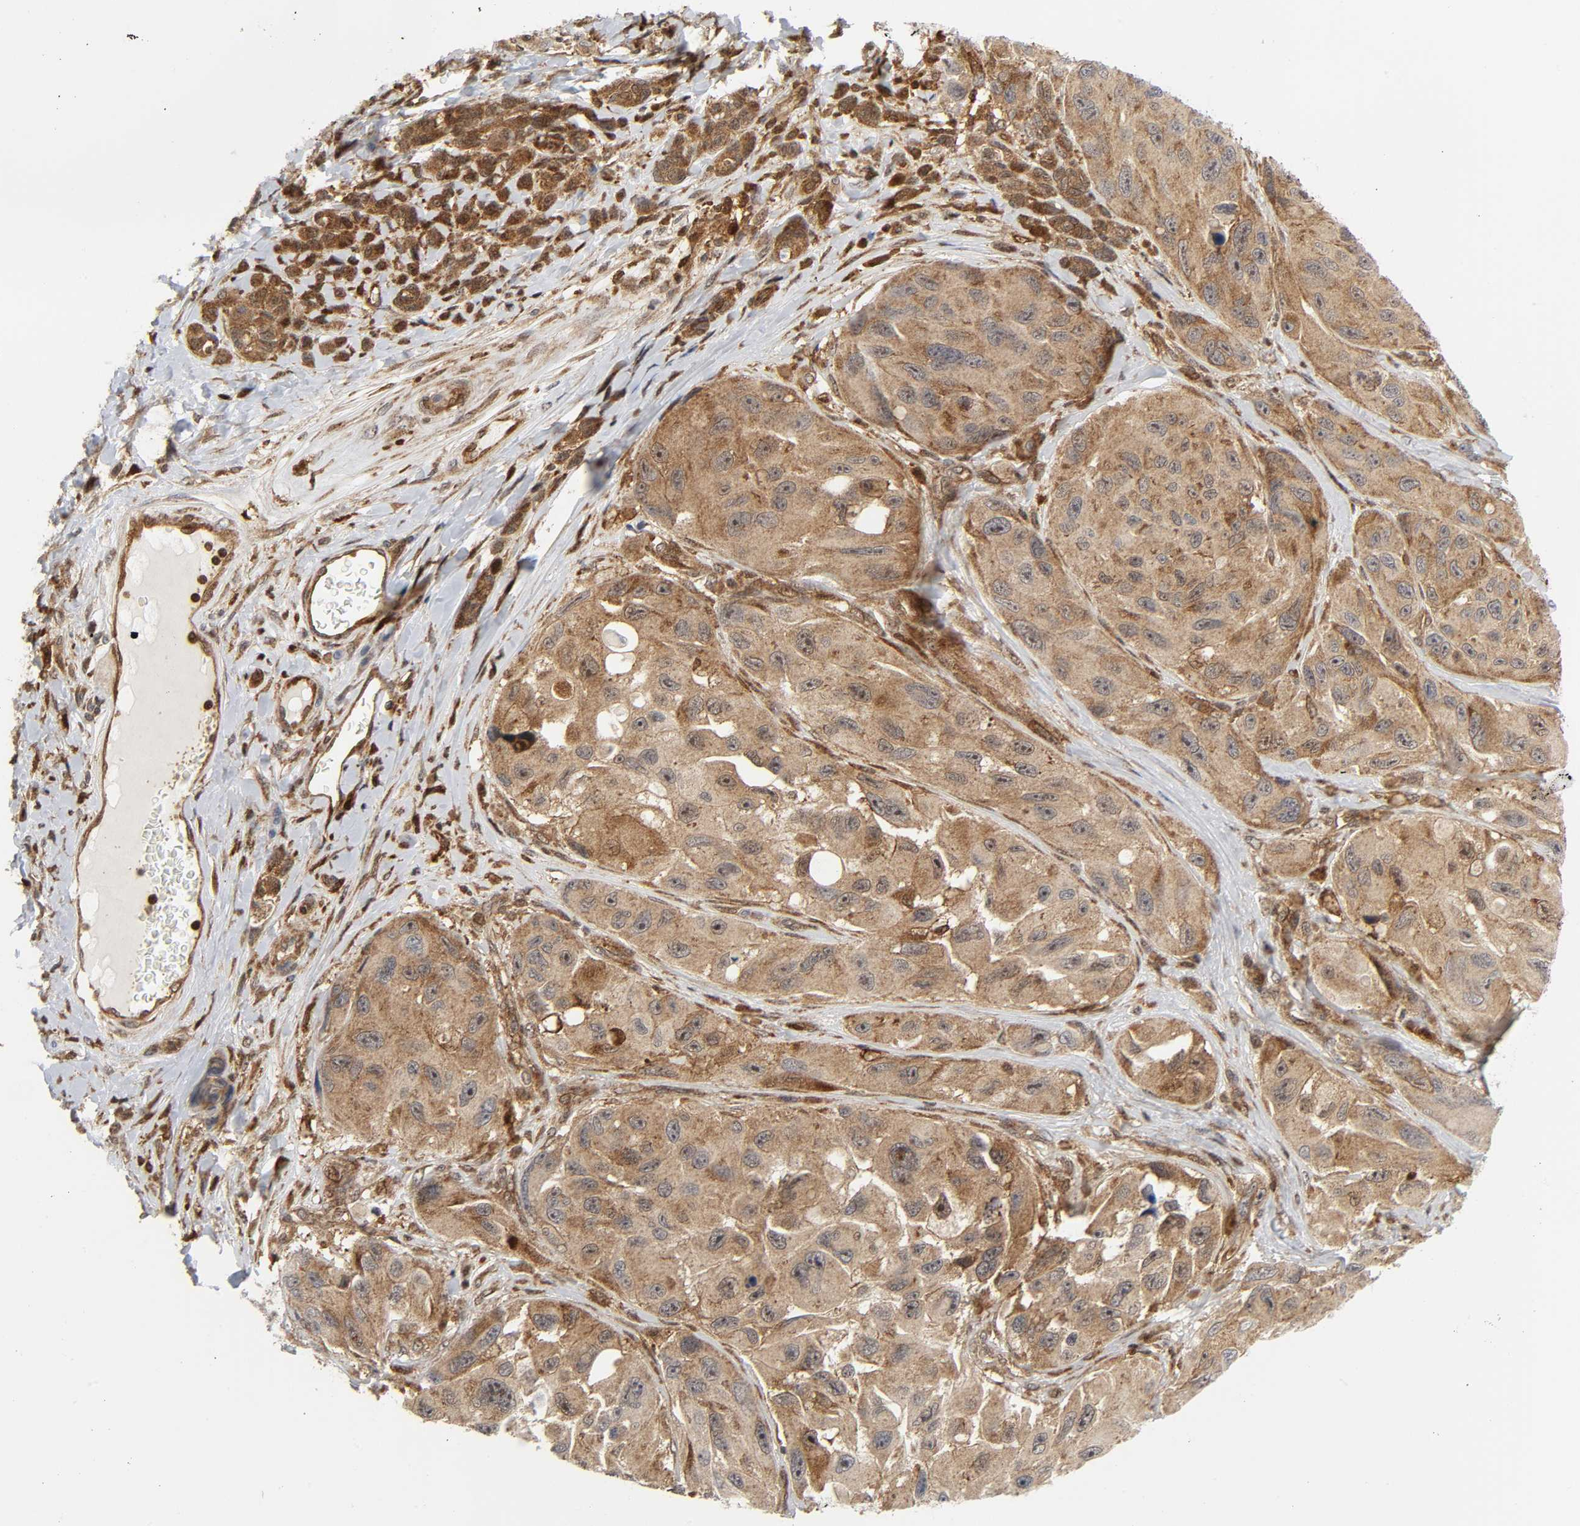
{"staining": {"intensity": "moderate", "quantity": ">75%", "location": "cytoplasmic/membranous"}, "tissue": "melanoma", "cell_type": "Tumor cells", "image_type": "cancer", "snomed": [{"axis": "morphology", "description": "Malignant melanoma, NOS"}, {"axis": "topography", "description": "Skin"}], "caption": "This is an image of immunohistochemistry staining of melanoma, which shows moderate expression in the cytoplasmic/membranous of tumor cells.", "gene": "MAPK1", "patient": {"sex": "female", "age": 73}}